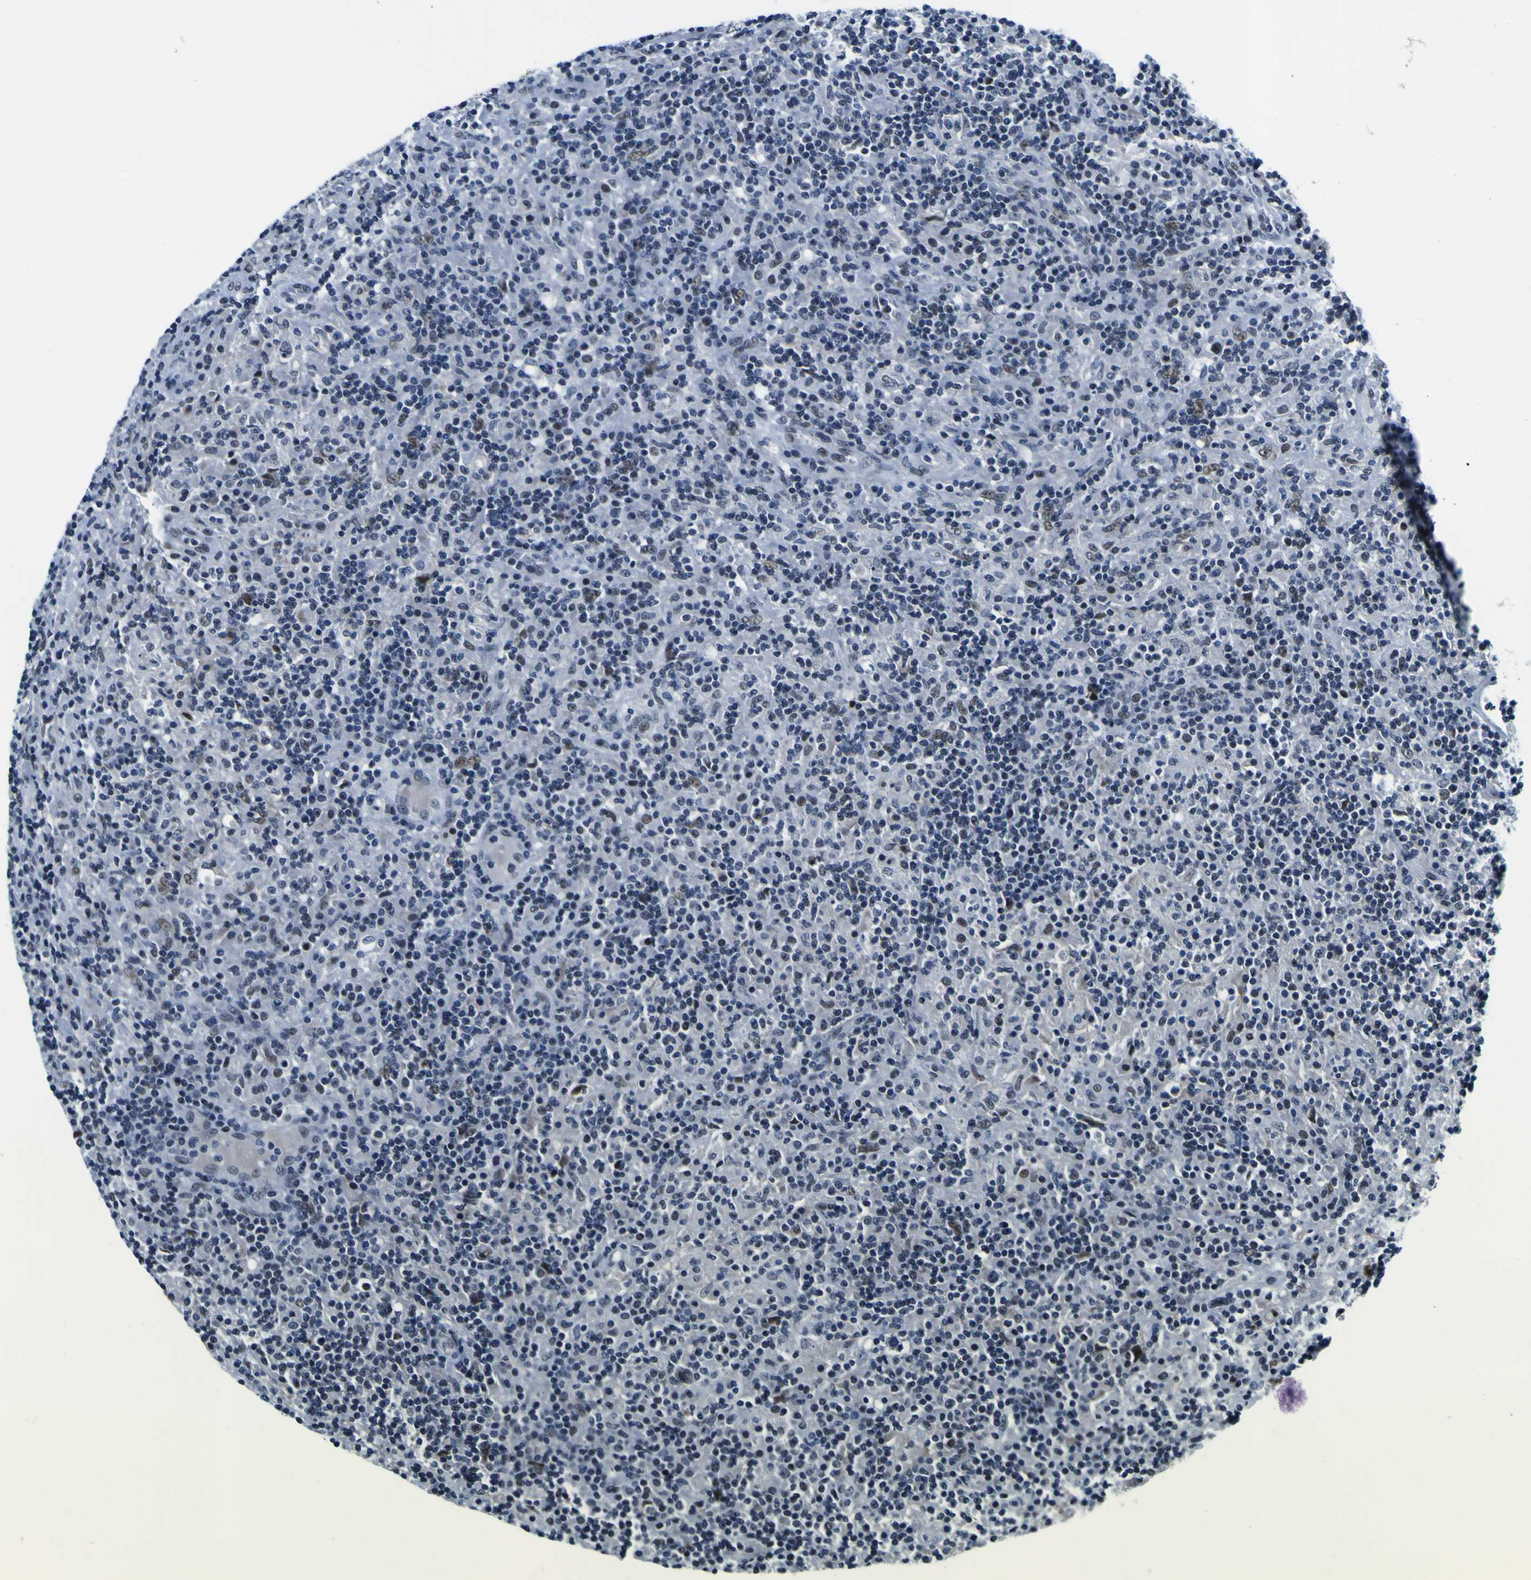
{"staining": {"intensity": "weak", "quantity": ">75%", "location": "nuclear"}, "tissue": "lymphoma", "cell_type": "Tumor cells", "image_type": "cancer", "snomed": [{"axis": "morphology", "description": "Hodgkin's disease, NOS"}, {"axis": "topography", "description": "Lymph node"}], "caption": "Hodgkin's disease was stained to show a protein in brown. There is low levels of weak nuclear staining in about >75% of tumor cells.", "gene": "CUL4B", "patient": {"sex": "male", "age": 70}}